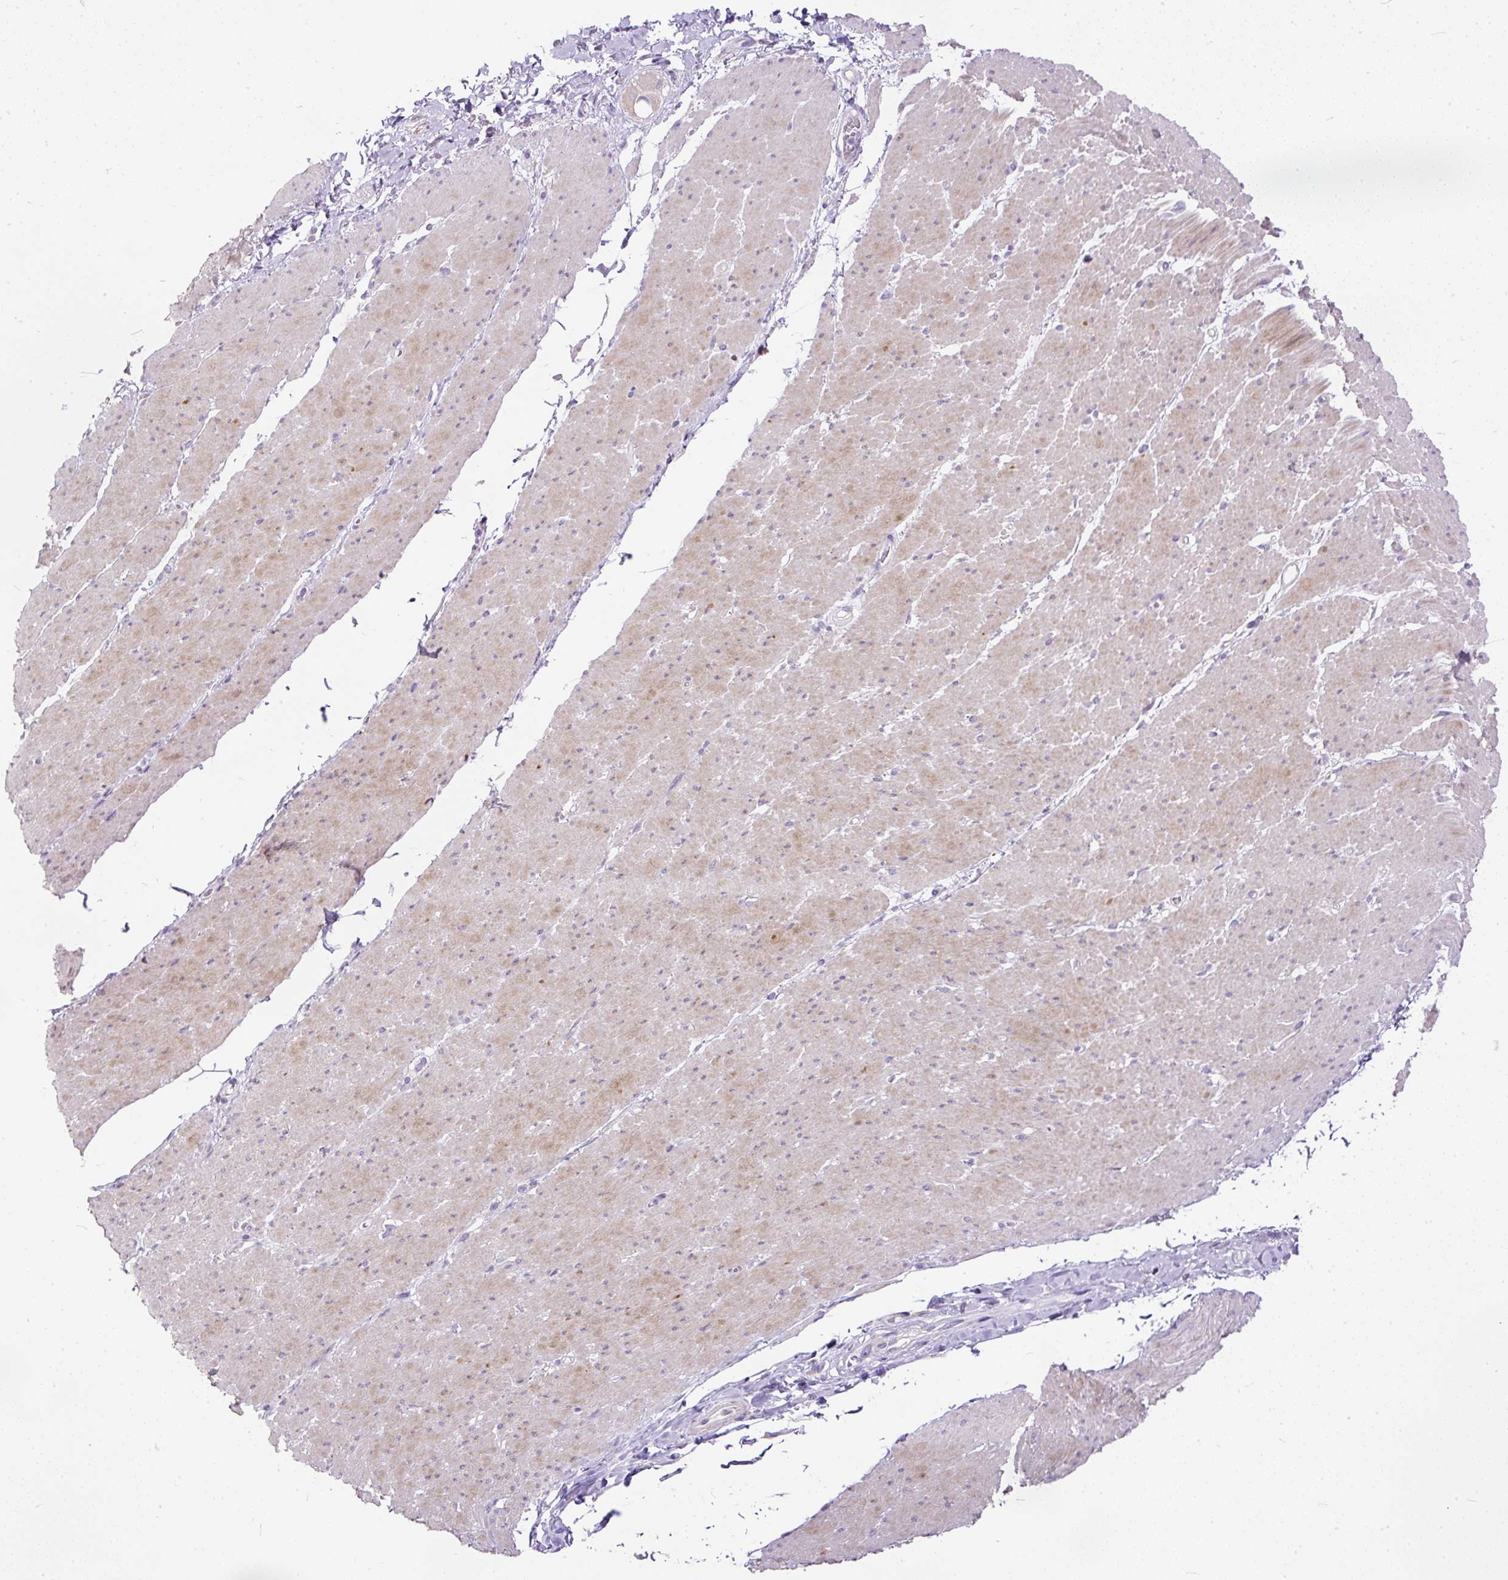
{"staining": {"intensity": "moderate", "quantity": "<25%", "location": "cytoplasmic/membranous"}, "tissue": "smooth muscle", "cell_type": "Smooth muscle cells", "image_type": "normal", "snomed": [{"axis": "morphology", "description": "Normal tissue, NOS"}, {"axis": "topography", "description": "Smooth muscle"}, {"axis": "topography", "description": "Rectum"}], "caption": "Protein staining by immunohistochemistry exhibits moderate cytoplasmic/membranous staining in about <25% of smooth muscle cells in benign smooth muscle. (IHC, brightfield microscopy, high magnification).", "gene": "GBX1", "patient": {"sex": "male", "age": 53}}